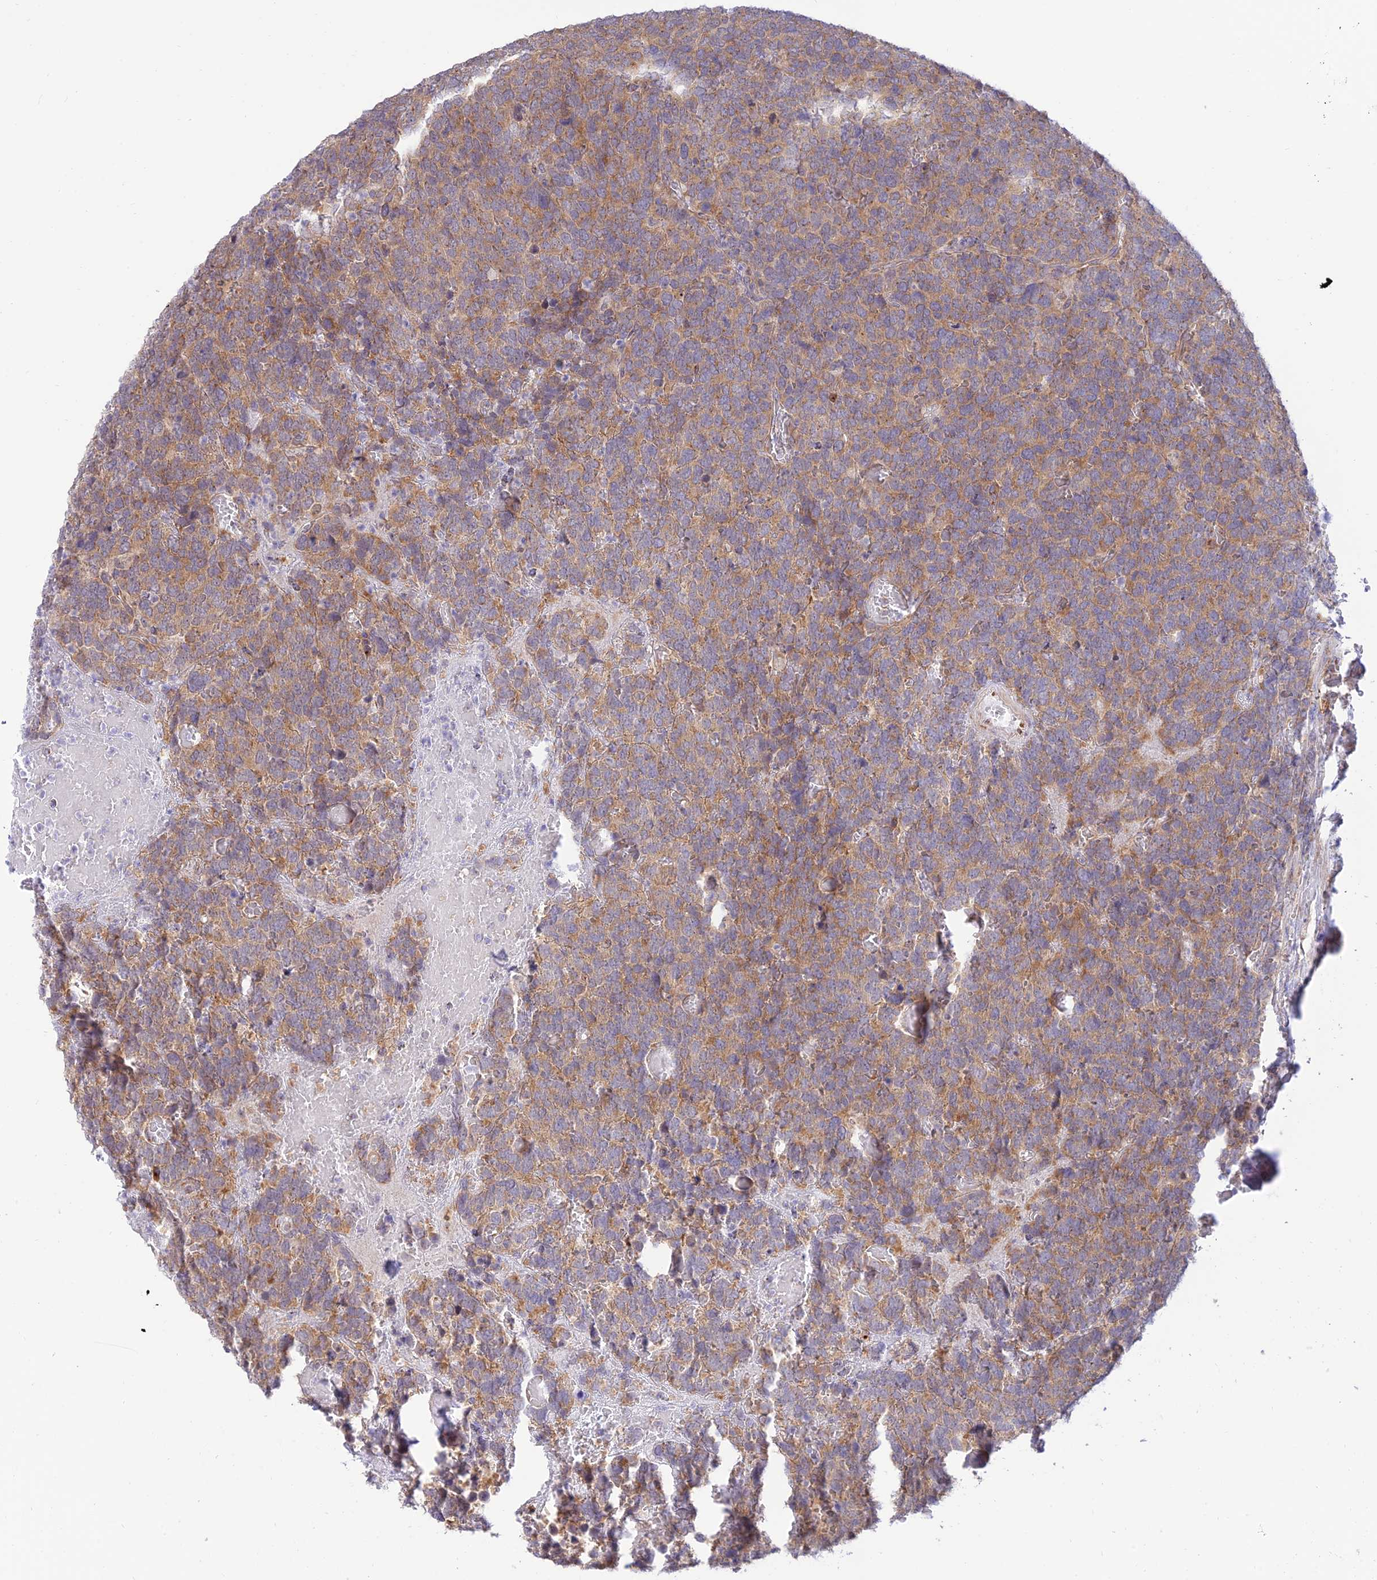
{"staining": {"intensity": "weak", "quantity": ">75%", "location": "cytoplasmic/membranous"}, "tissue": "stomach", "cell_type": "Glandular cells", "image_type": "normal", "snomed": [{"axis": "morphology", "description": "Normal tissue, NOS"}, {"axis": "morphology", "description": "Carcinoid, malignant, NOS"}, {"axis": "topography", "description": "Stomach, upper"}], "caption": "IHC (DAB) staining of normal stomach displays weak cytoplasmic/membranous protein positivity in about >75% of glandular cells.", "gene": "GOLGA3", "patient": {"sex": "male", "age": 39}}